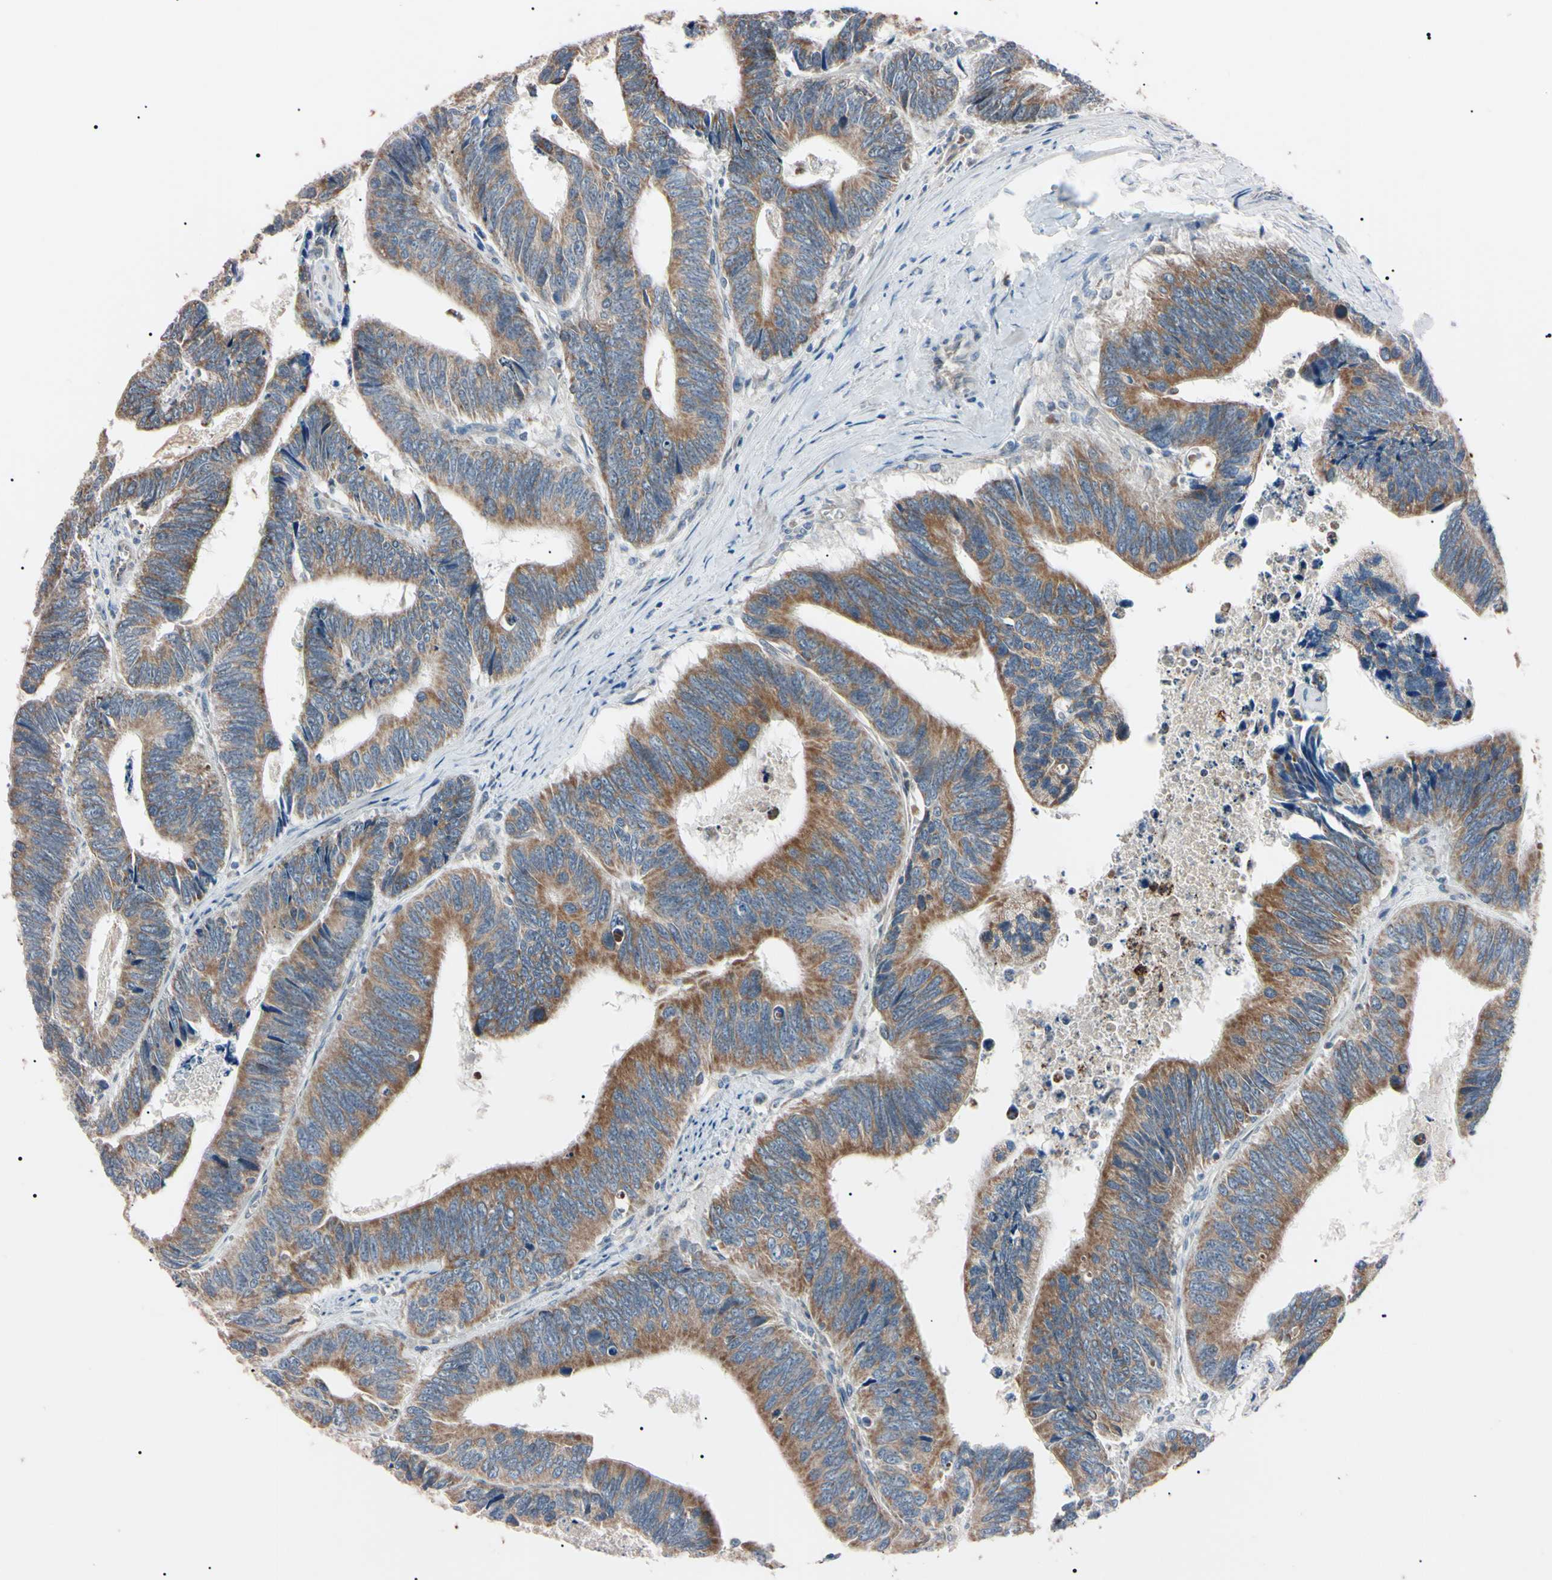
{"staining": {"intensity": "weak", "quantity": ">75%", "location": "cytoplasmic/membranous"}, "tissue": "colorectal cancer", "cell_type": "Tumor cells", "image_type": "cancer", "snomed": [{"axis": "morphology", "description": "Adenocarcinoma, NOS"}, {"axis": "topography", "description": "Colon"}], "caption": "IHC image of neoplastic tissue: human colorectal cancer stained using immunohistochemistry (IHC) shows low levels of weak protein expression localized specifically in the cytoplasmic/membranous of tumor cells, appearing as a cytoplasmic/membranous brown color.", "gene": "TNFRSF1A", "patient": {"sex": "male", "age": 72}}